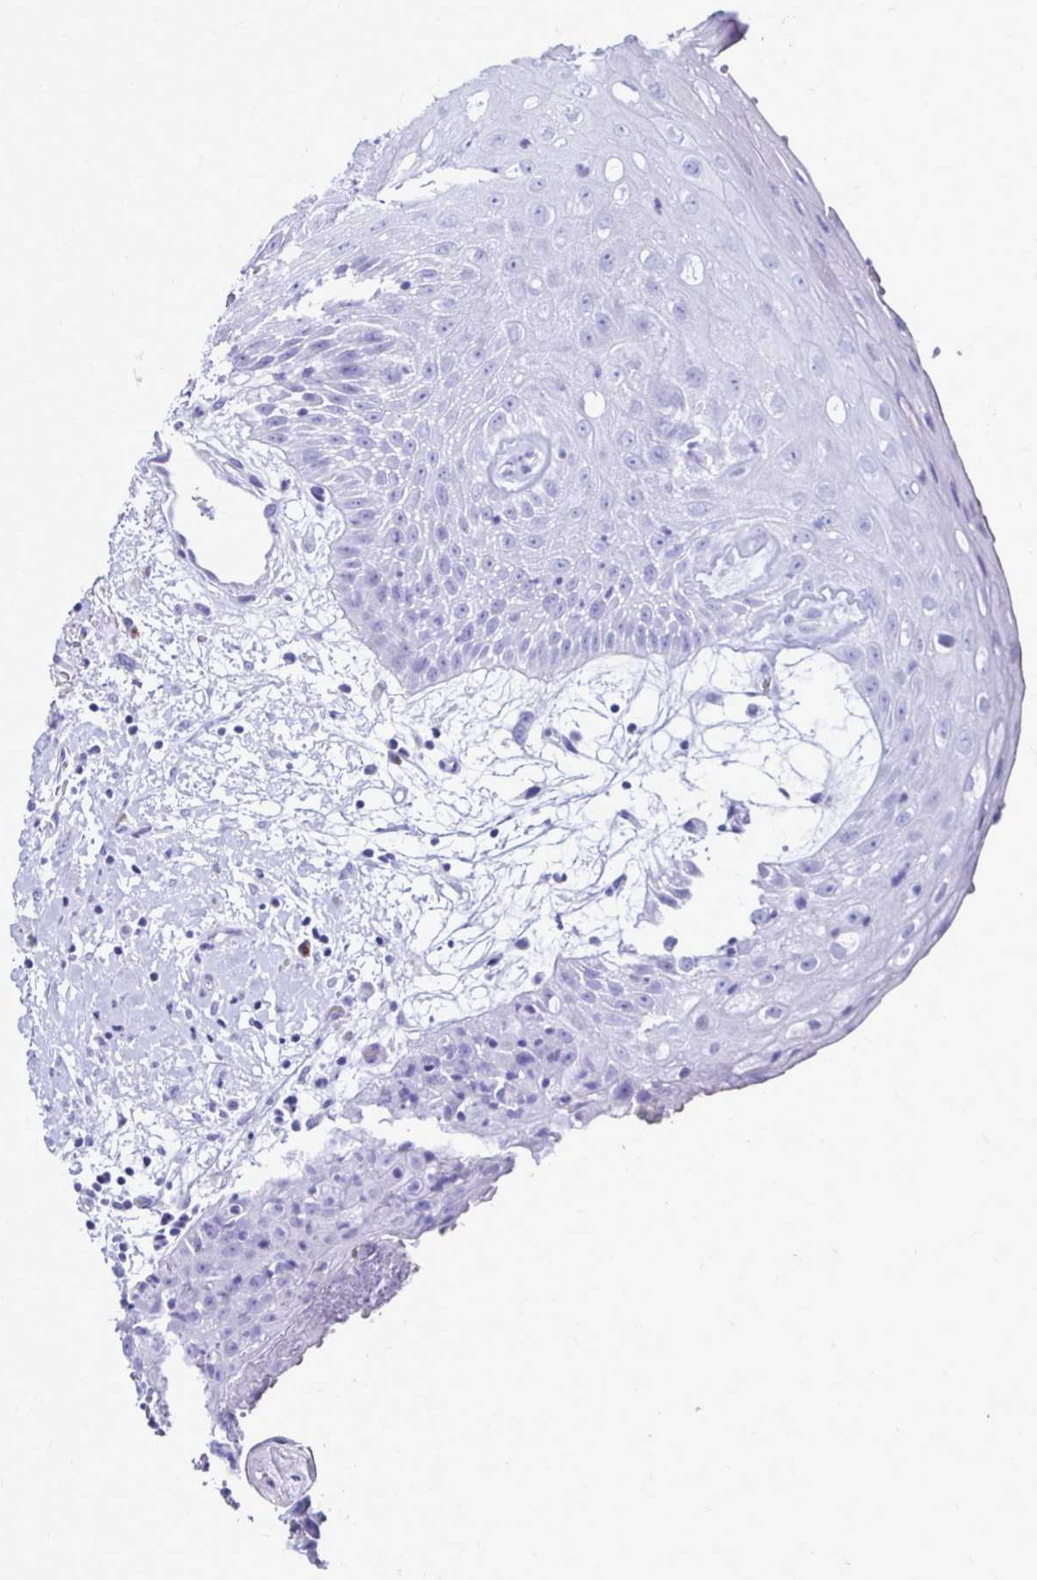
{"staining": {"intensity": "negative", "quantity": "none", "location": "none"}, "tissue": "oral mucosa", "cell_type": "Squamous epithelial cells", "image_type": "normal", "snomed": [{"axis": "morphology", "description": "Normal tissue, NOS"}, {"axis": "morphology", "description": "Squamous cell carcinoma, NOS"}, {"axis": "topography", "description": "Oral tissue"}, {"axis": "topography", "description": "Peripheral nerve tissue"}, {"axis": "topography", "description": "Head-Neck"}], "caption": "An immunohistochemistry histopathology image of benign oral mucosa is shown. There is no staining in squamous epithelial cells of oral mucosa. Nuclei are stained in blue.", "gene": "CST5", "patient": {"sex": "female", "age": 59}}